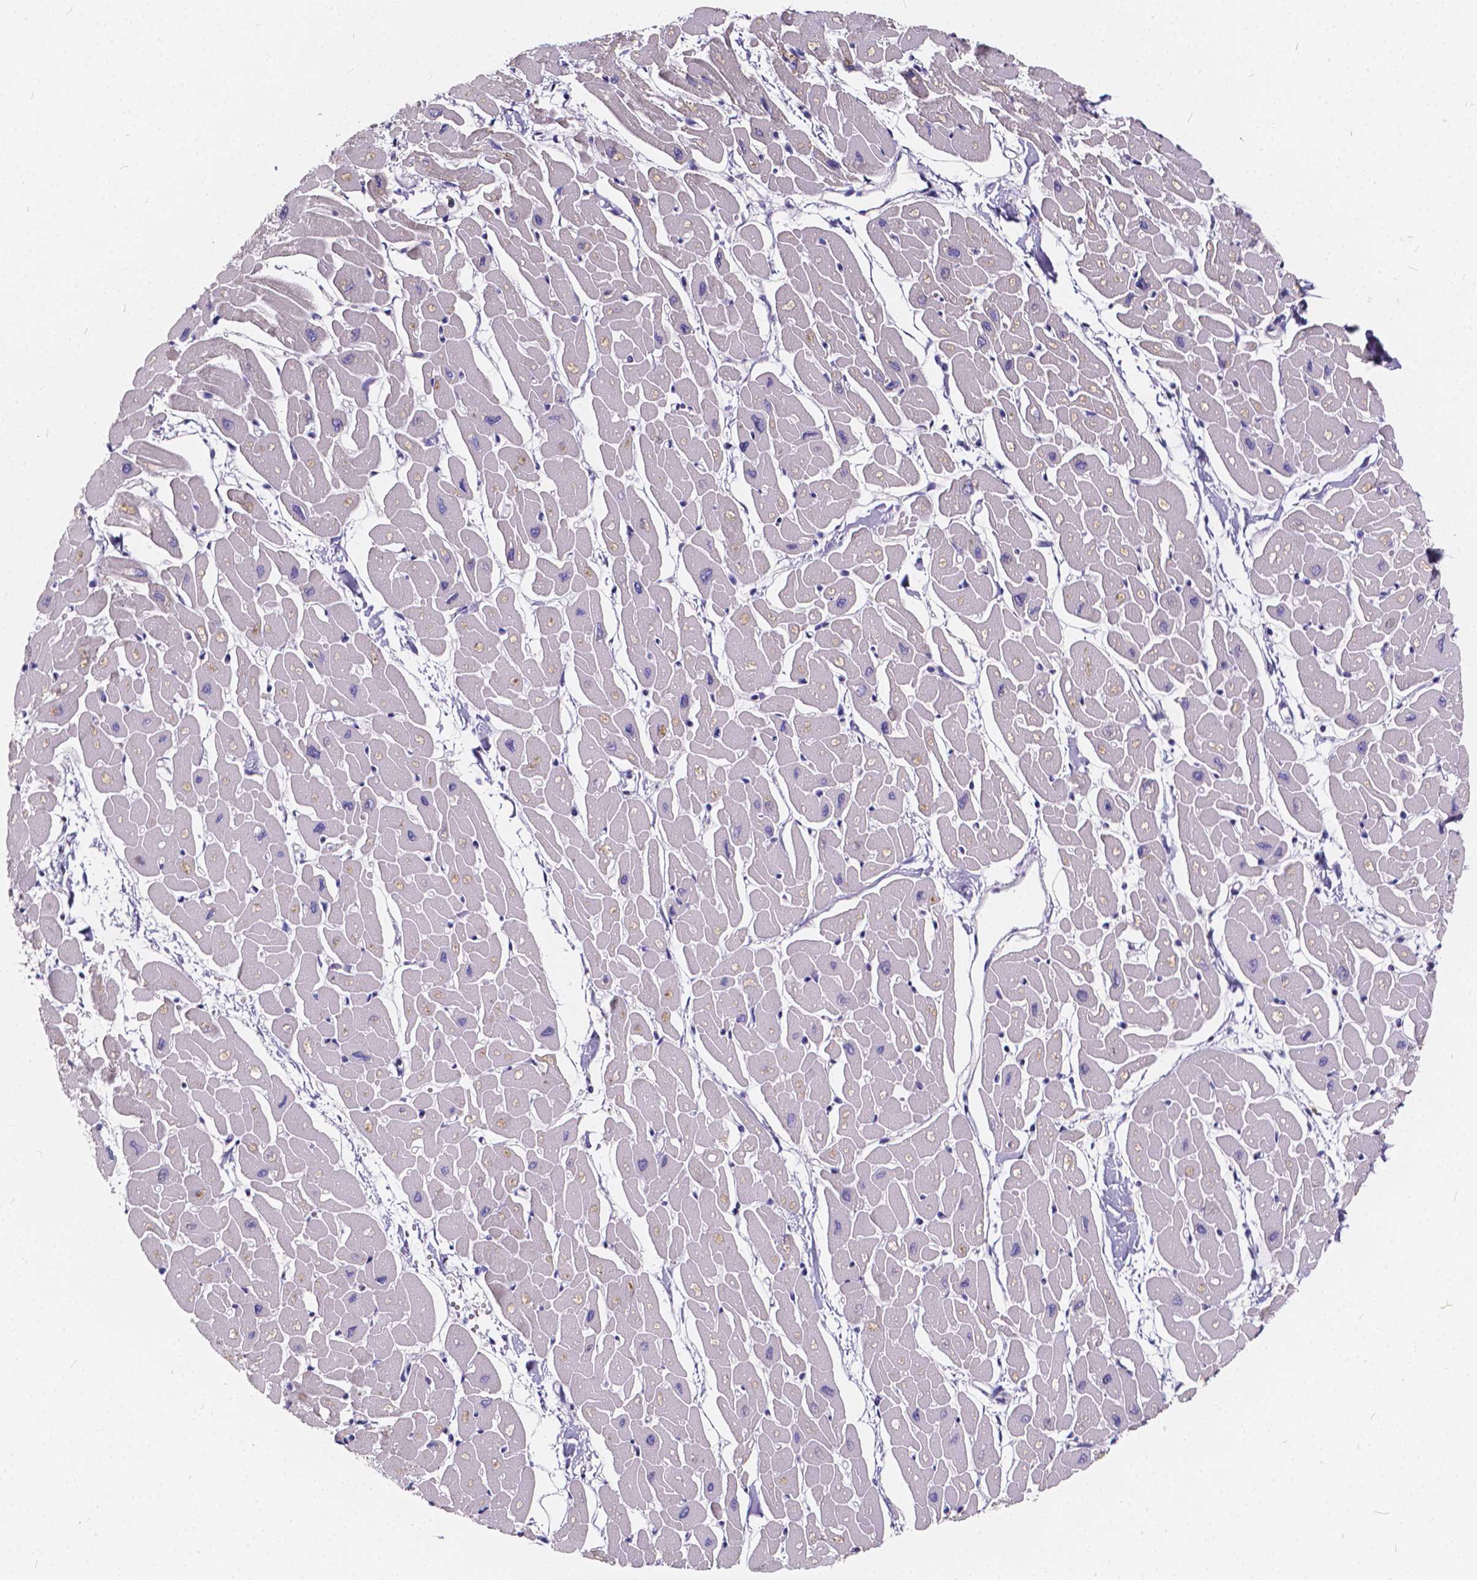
{"staining": {"intensity": "negative", "quantity": "none", "location": "none"}, "tissue": "heart muscle", "cell_type": "Cardiomyocytes", "image_type": "normal", "snomed": [{"axis": "morphology", "description": "Normal tissue, NOS"}, {"axis": "topography", "description": "Heart"}], "caption": "An immunohistochemistry image of unremarkable heart muscle is shown. There is no staining in cardiomyocytes of heart muscle. Nuclei are stained in blue.", "gene": "SPEF2", "patient": {"sex": "male", "age": 57}}